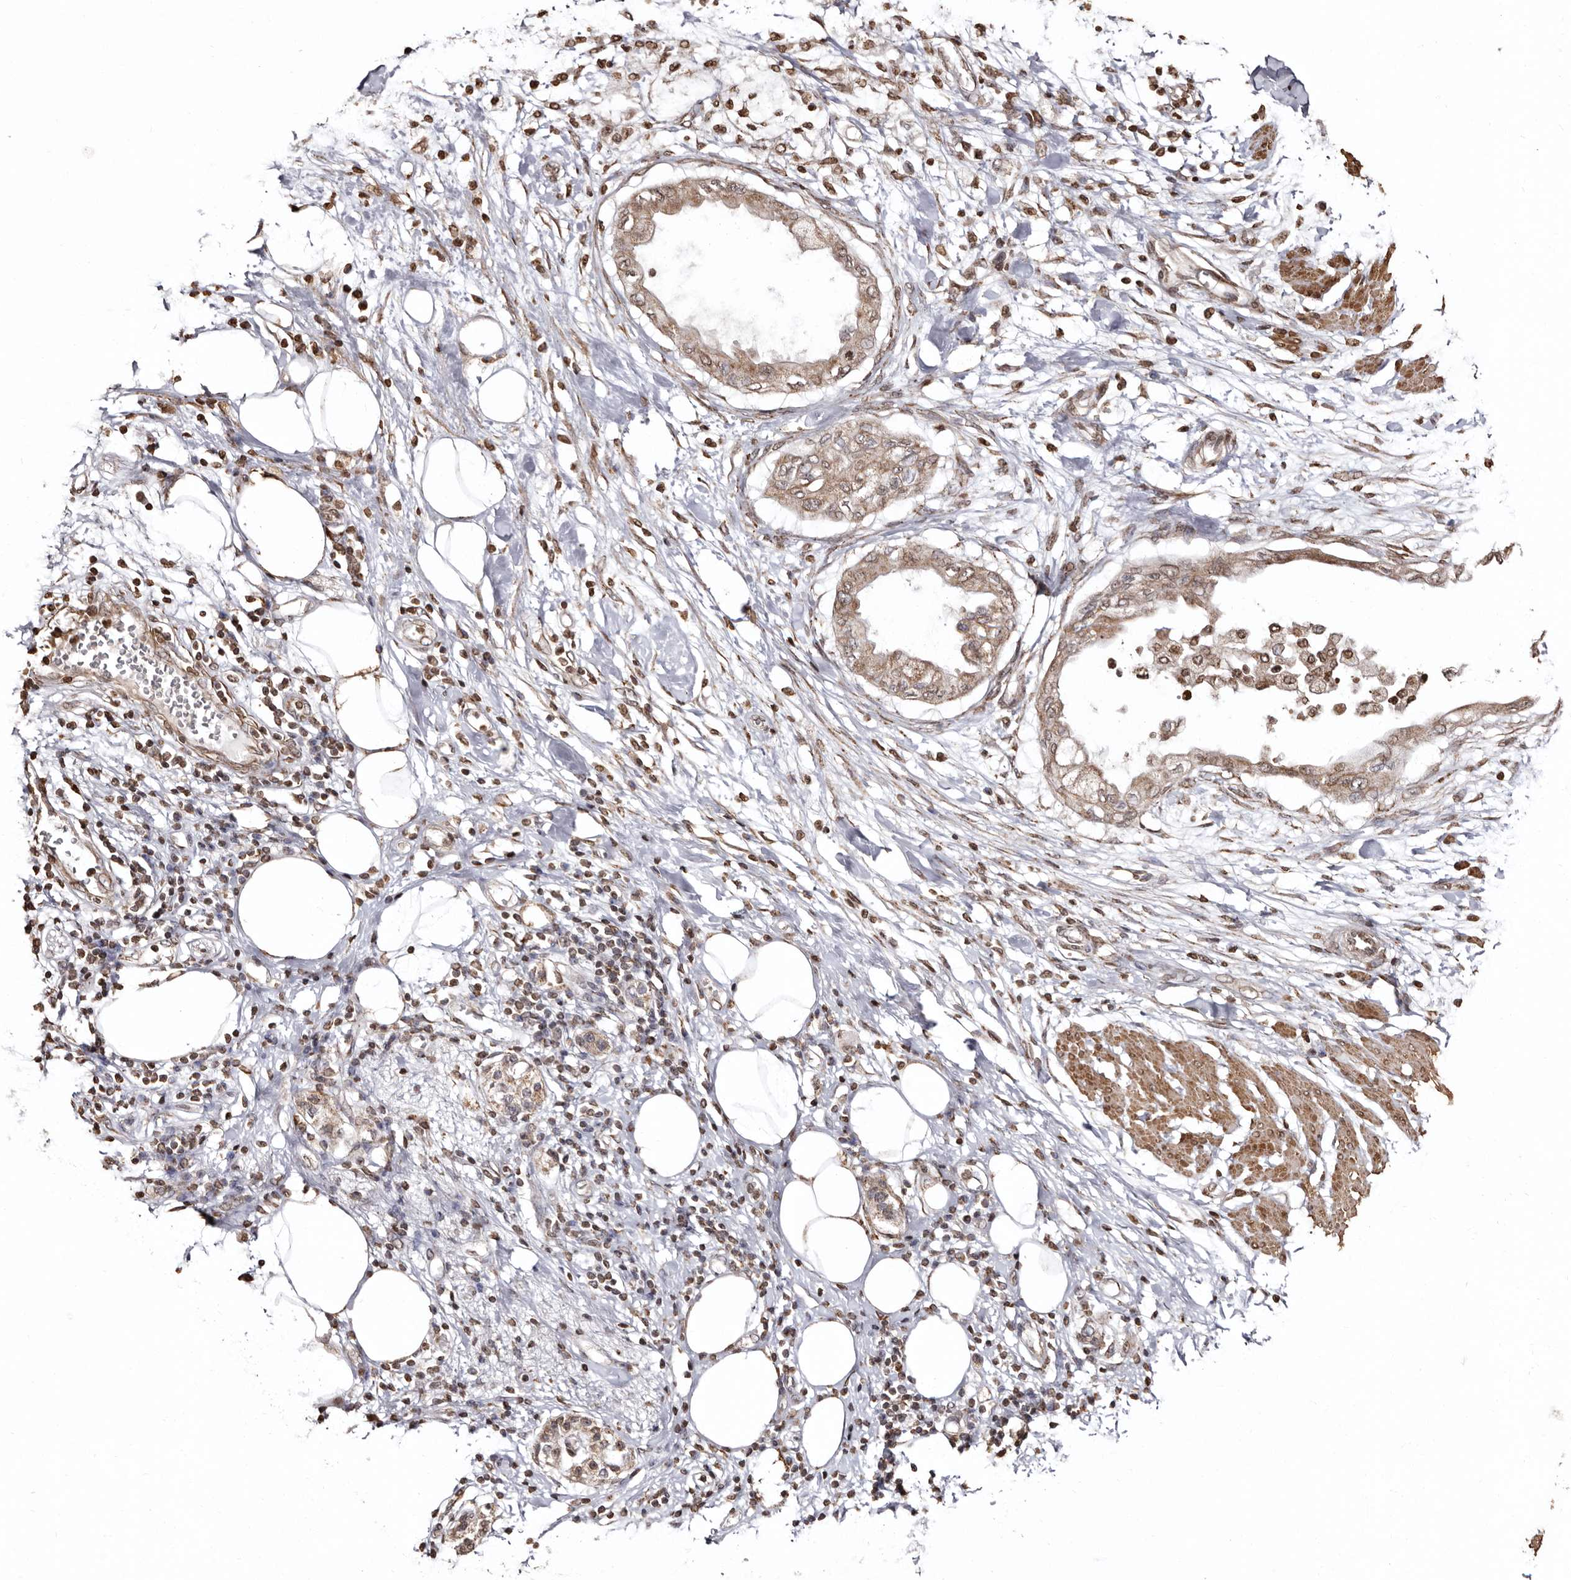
{"staining": {"intensity": "moderate", "quantity": ">75%", "location": "cytoplasmic/membranous,nuclear"}, "tissue": "pancreatic cancer", "cell_type": "Tumor cells", "image_type": "cancer", "snomed": [{"axis": "morphology", "description": "Normal tissue, NOS"}, {"axis": "morphology", "description": "Adenocarcinoma, NOS"}, {"axis": "topography", "description": "Pancreas"}, {"axis": "topography", "description": "Duodenum"}], "caption": "Immunohistochemical staining of pancreatic cancer (adenocarcinoma) shows medium levels of moderate cytoplasmic/membranous and nuclear protein positivity in about >75% of tumor cells.", "gene": "CCDC190", "patient": {"sex": "female", "age": 60}}